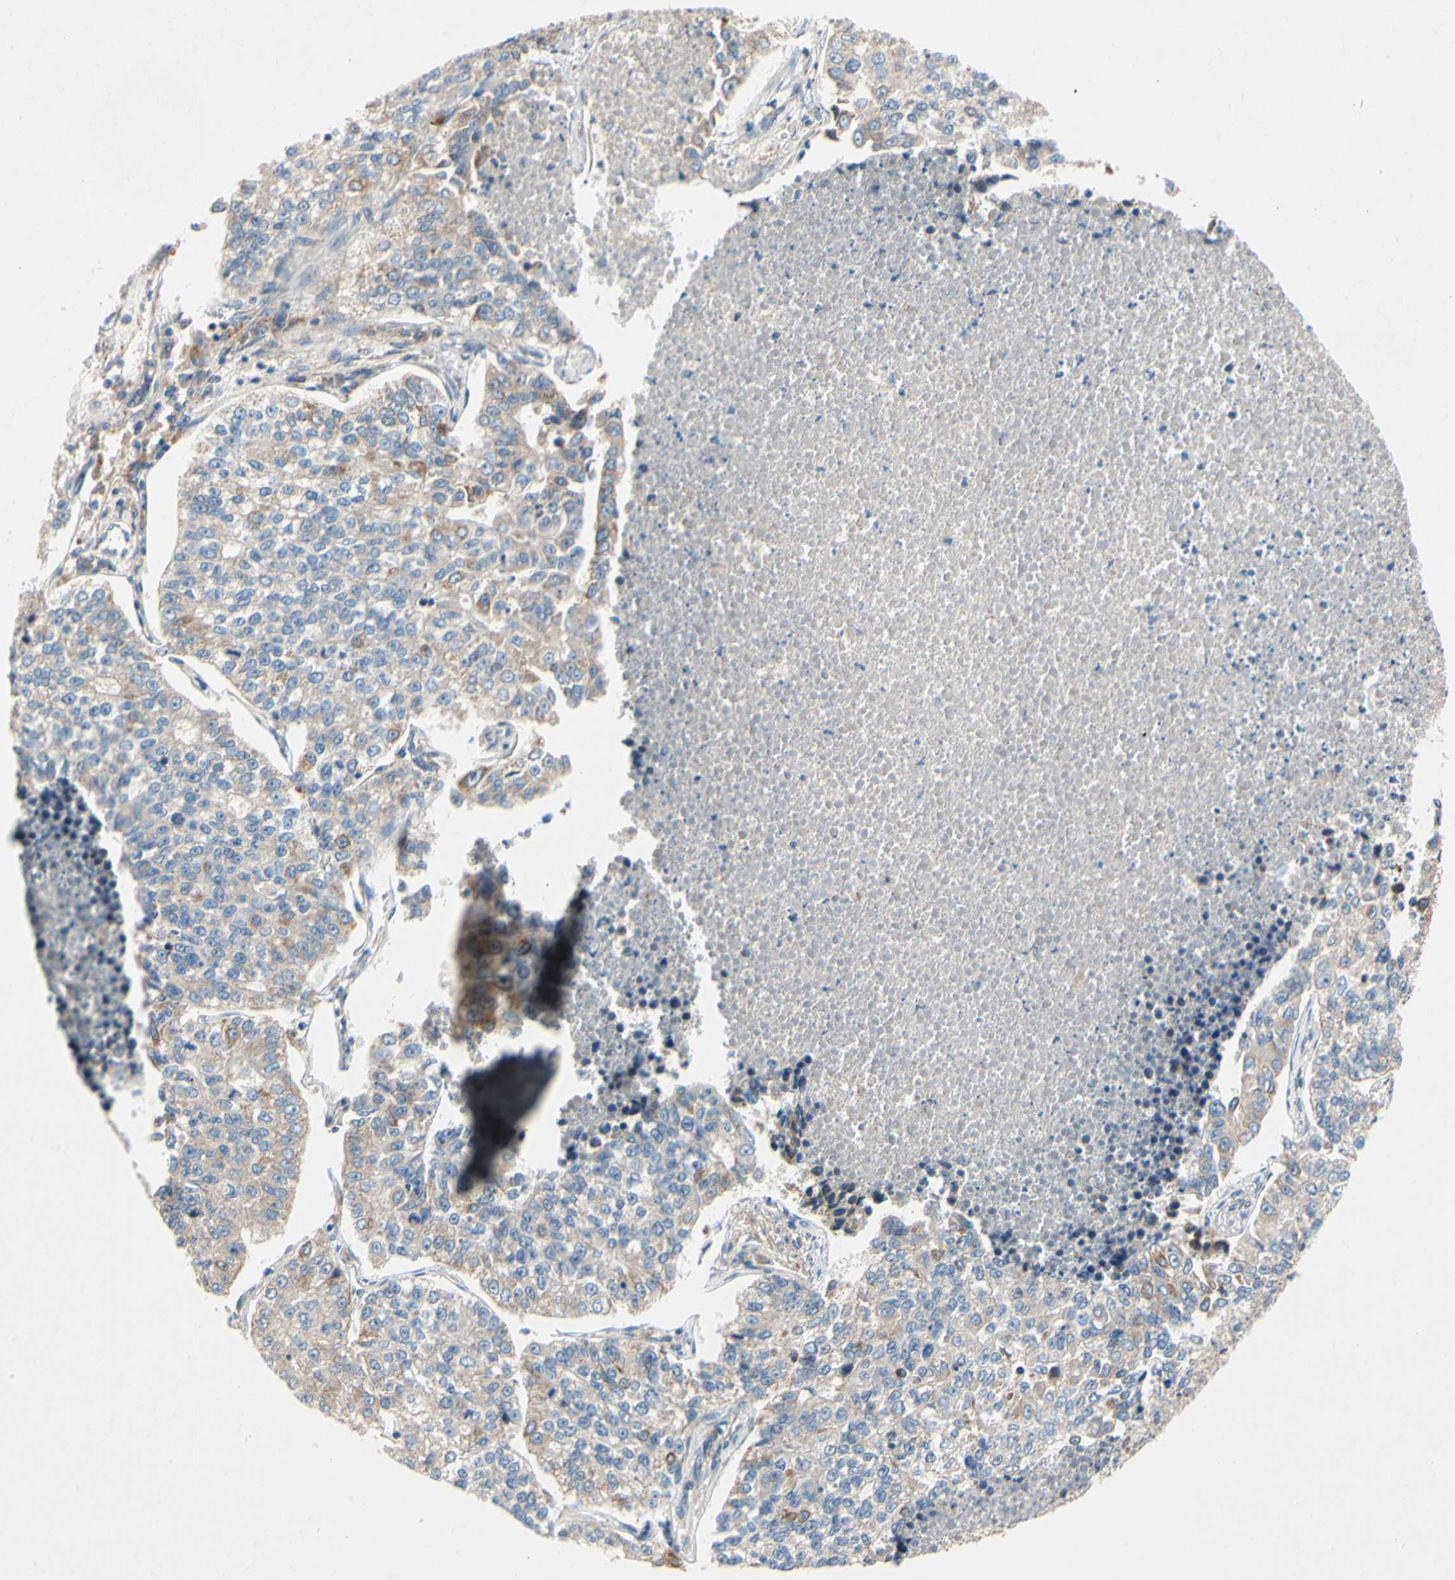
{"staining": {"intensity": "negative", "quantity": "none", "location": "none"}, "tissue": "lung cancer", "cell_type": "Tumor cells", "image_type": "cancer", "snomed": [{"axis": "morphology", "description": "Adenocarcinoma, NOS"}, {"axis": "topography", "description": "Lung"}], "caption": "An immunohistochemistry photomicrograph of lung adenocarcinoma is shown. There is no staining in tumor cells of lung adenocarcinoma.", "gene": "KLHDC8B", "patient": {"sex": "male", "age": 49}}